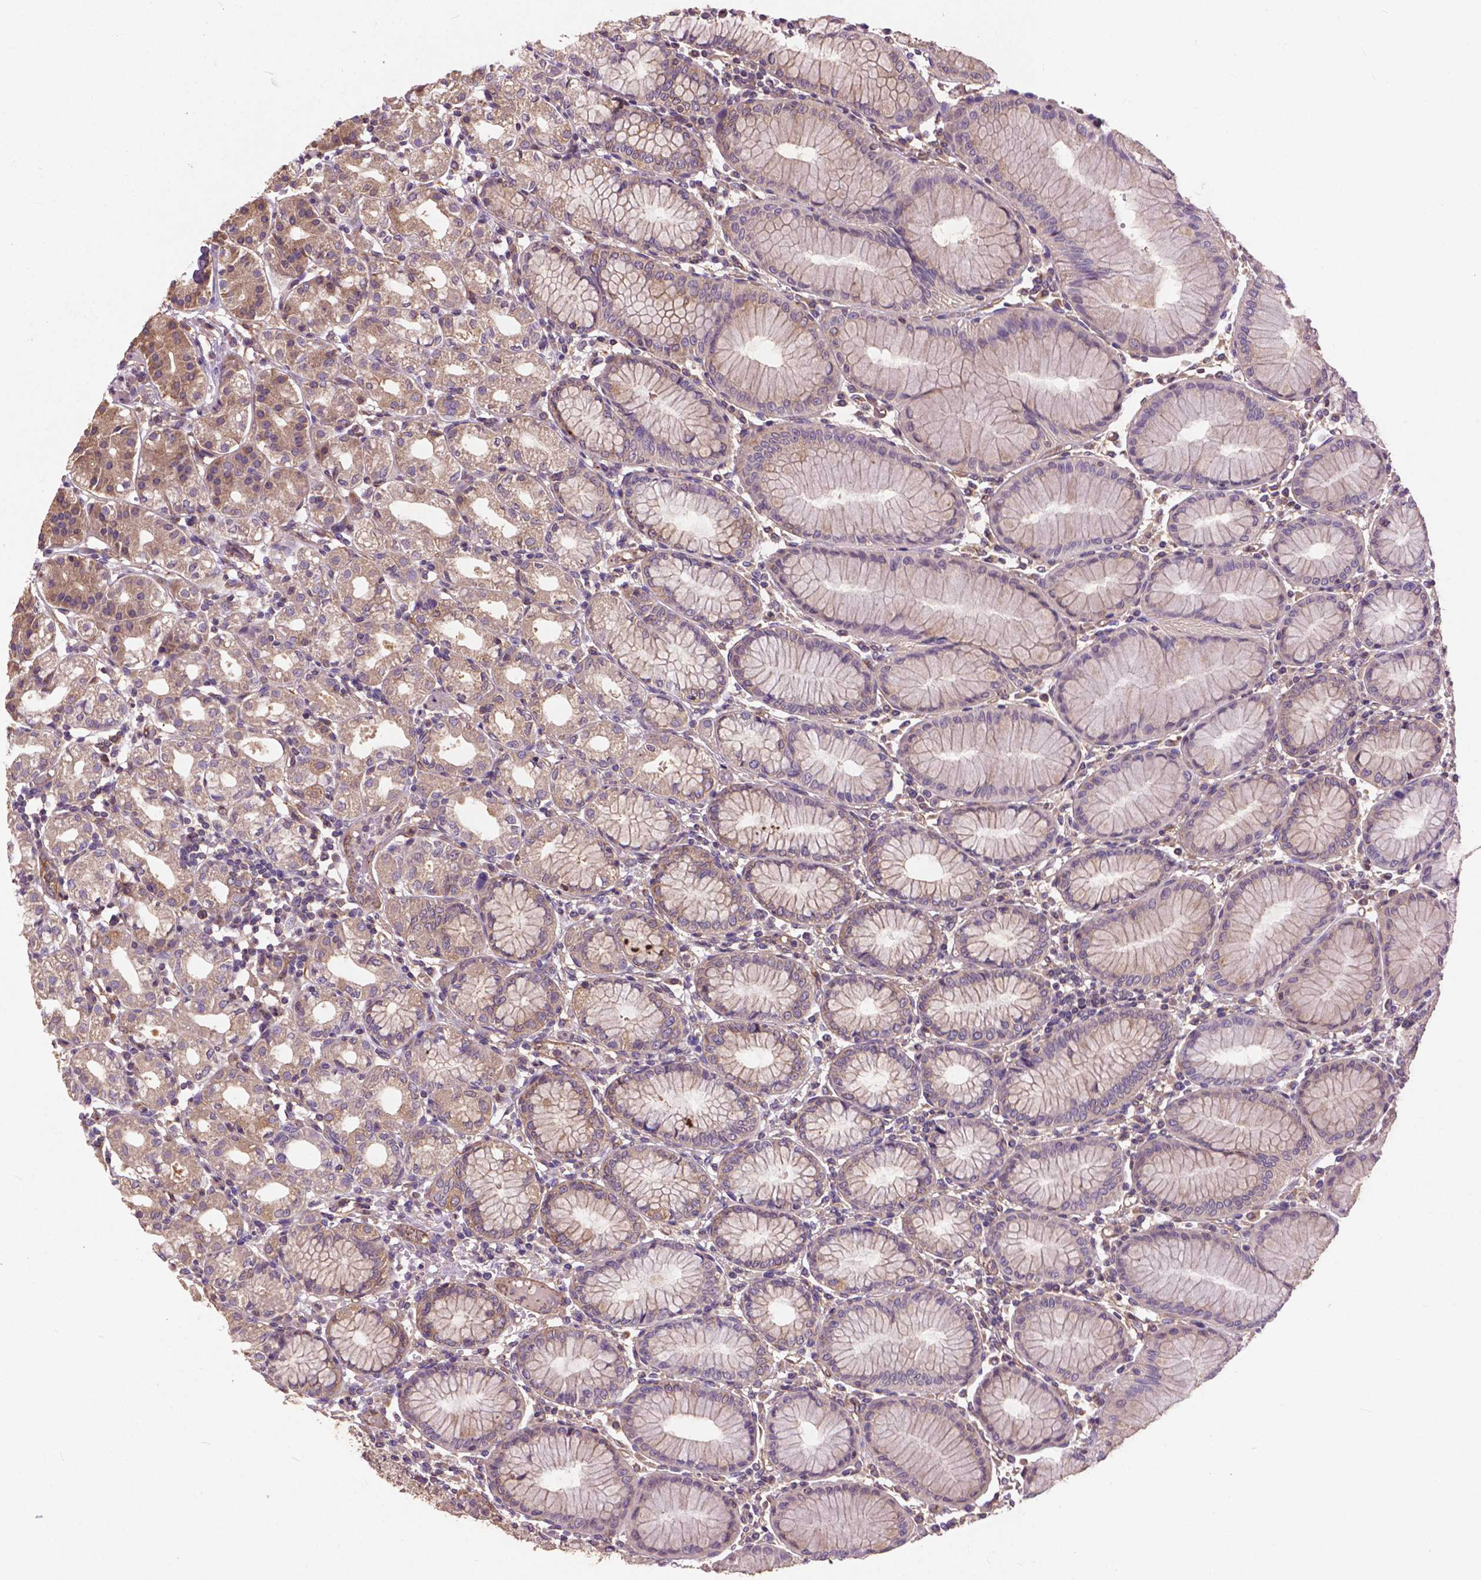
{"staining": {"intensity": "moderate", "quantity": "<25%", "location": "cytoplasmic/membranous"}, "tissue": "stomach", "cell_type": "Glandular cells", "image_type": "normal", "snomed": [{"axis": "morphology", "description": "Normal tissue, NOS"}, {"axis": "topography", "description": "Skeletal muscle"}, {"axis": "topography", "description": "Stomach"}], "caption": "Immunohistochemical staining of normal stomach exhibits moderate cytoplasmic/membranous protein staining in about <25% of glandular cells. The staining was performed using DAB (3,3'-diaminobenzidine), with brown indicating positive protein expression. Nuclei are stained blue with hematoxylin.", "gene": "MZT1", "patient": {"sex": "female", "age": 57}}